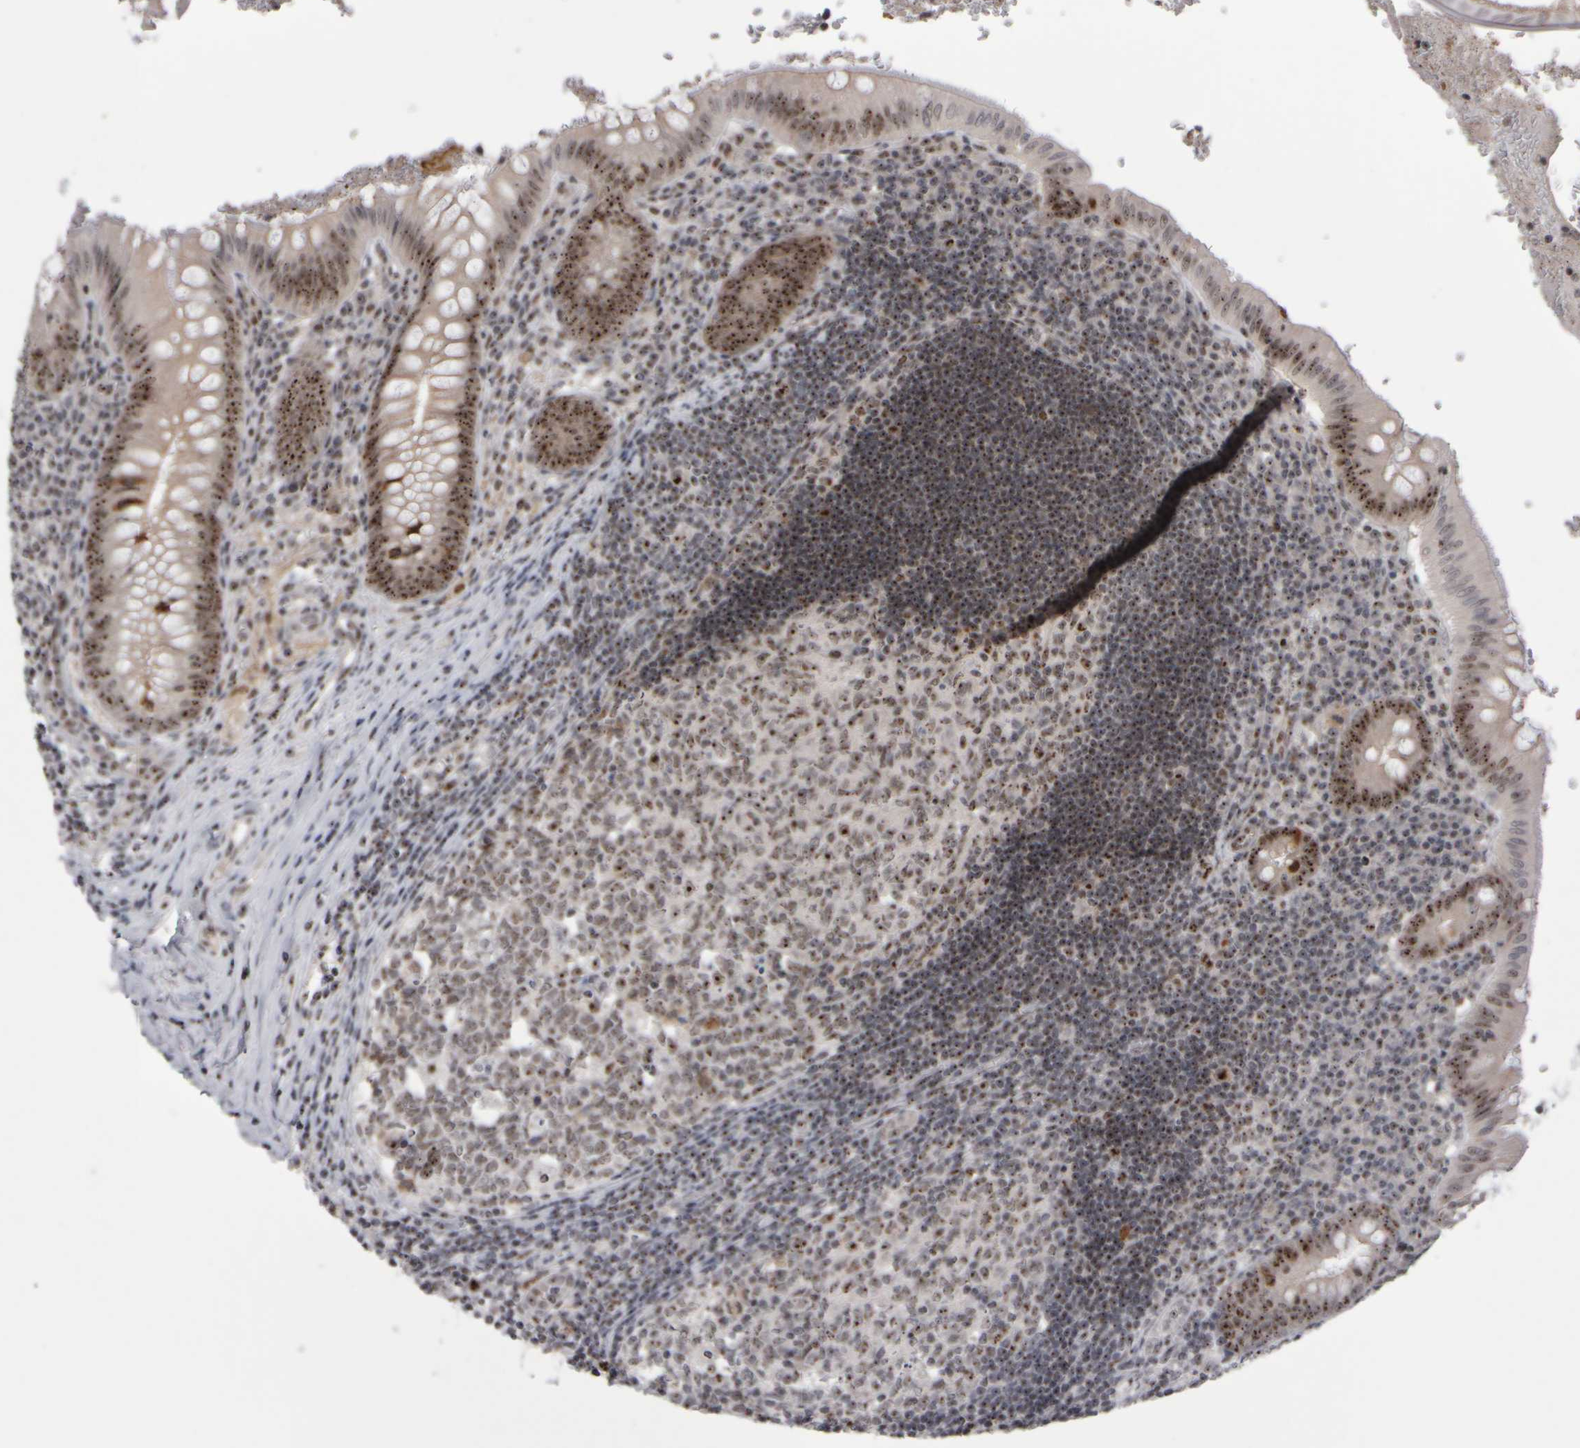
{"staining": {"intensity": "strong", "quantity": ">75%", "location": "nuclear"}, "tissue": "appendix", "cell_type": "Glandular cells", "image_type": "normal", "snomed": [{"axis": "morphology", "description": "Normal tissue, NOS"}, {"axis": "topography", "description": "Appendix"}], "caption": "Immunohistochemical staining of benign appendix shows high levels of strong nuclear staining in approximately >75% of glandular cells.", "gene": "SURF6", "patient": {"sex": "male", "age": 8}}